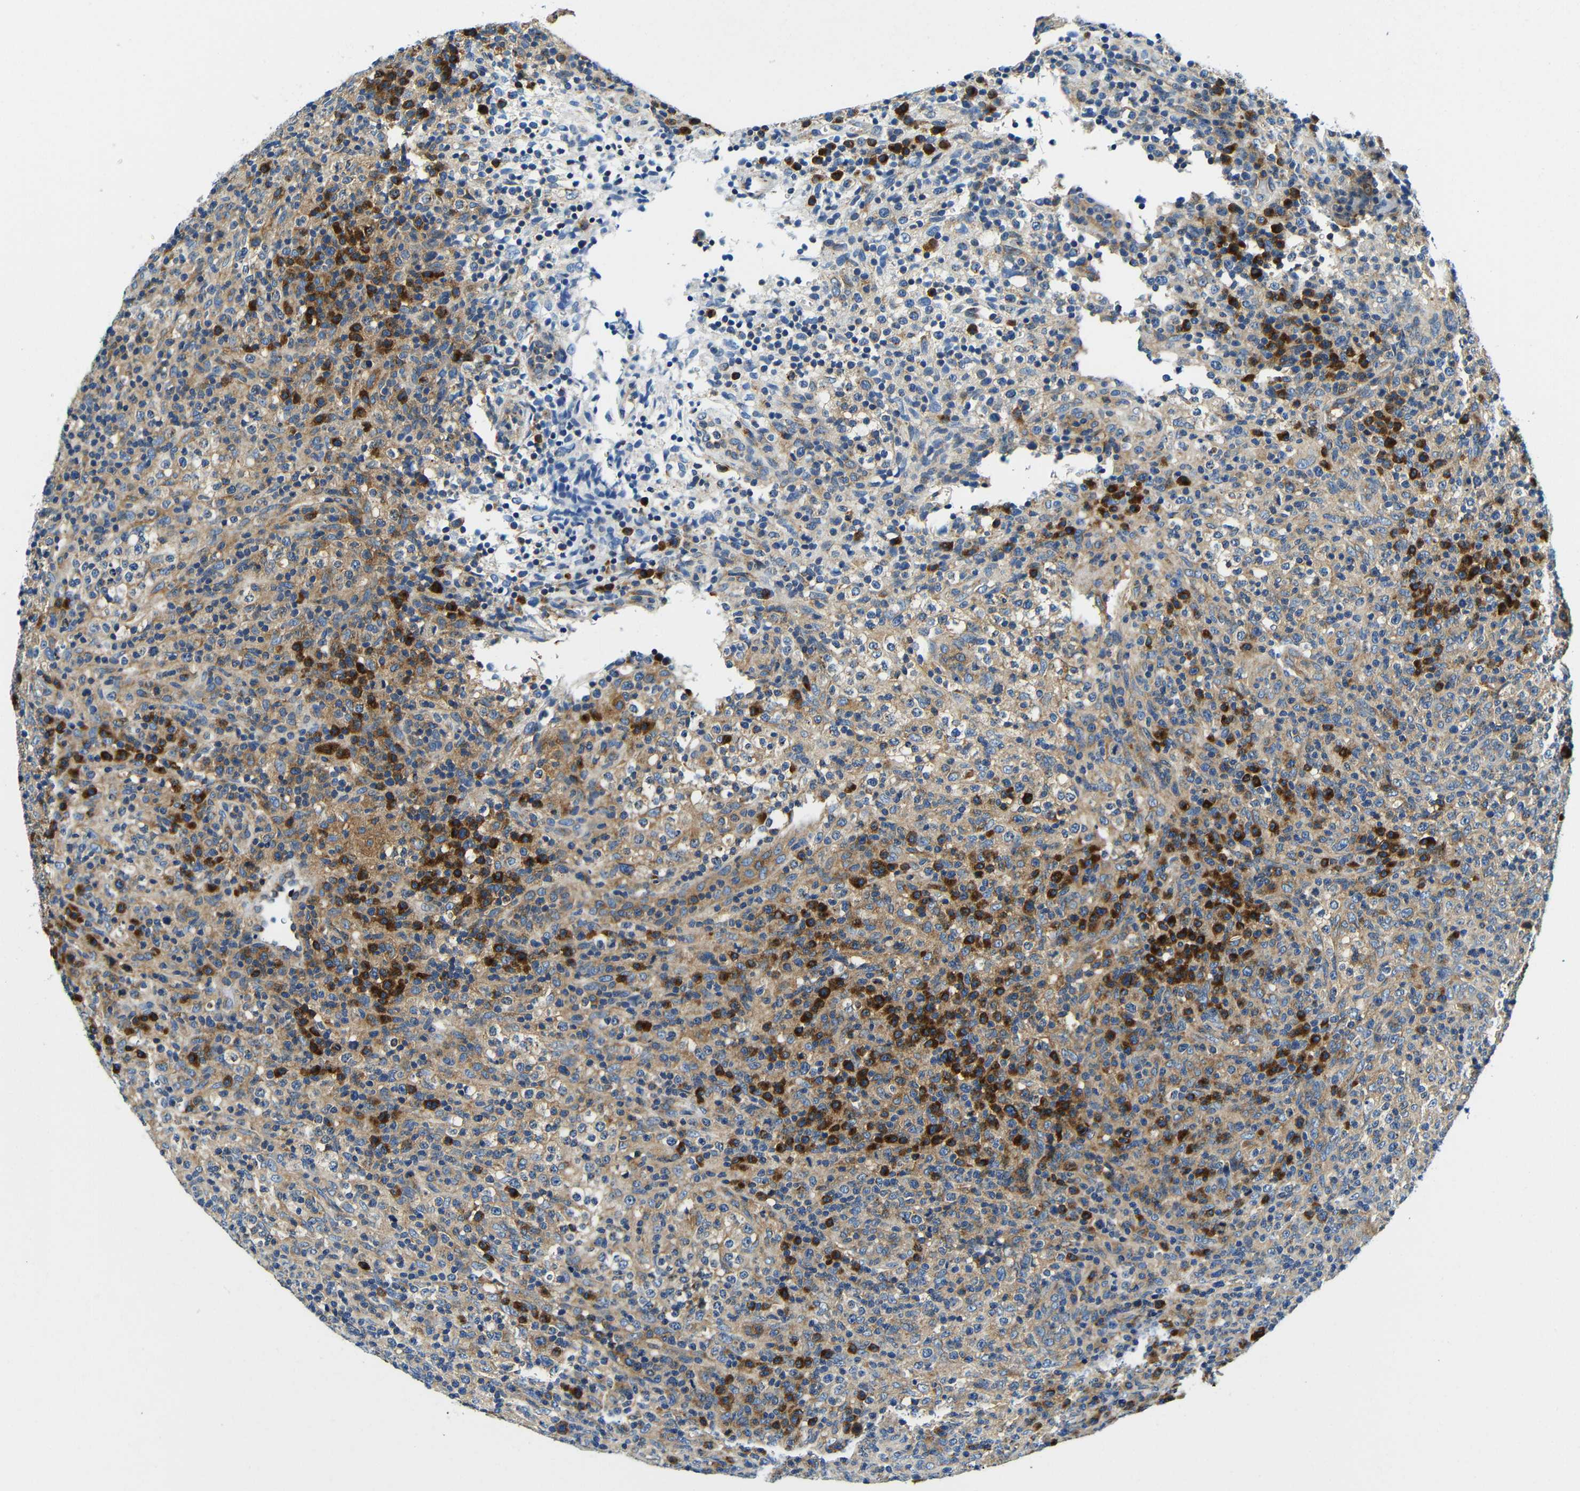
{"staining": {"intensity": "moderate", "quantity": "25%-75%", "location": "cytoplasmic/membranous"}, "tissue": "lymphoma", "cell_type": "Tumor cells", "image_type": "cancer", "snomed": [{"axis": "morphology", "description": "Malignant lymphoma, non-Hodgkin's type, High grade"}, {"axis": "topography", "description": "Lymph node"}], "caption": "Human high-grade malignant lymphoma, non-Hodgkin's type stained with a brown dye exhibits moderate cytoplasmic/membranous positive positivity in approximately 25%-75% of tumor cells.", "gene": "USO1", "patient": {"sex": "female", "age": 76}}